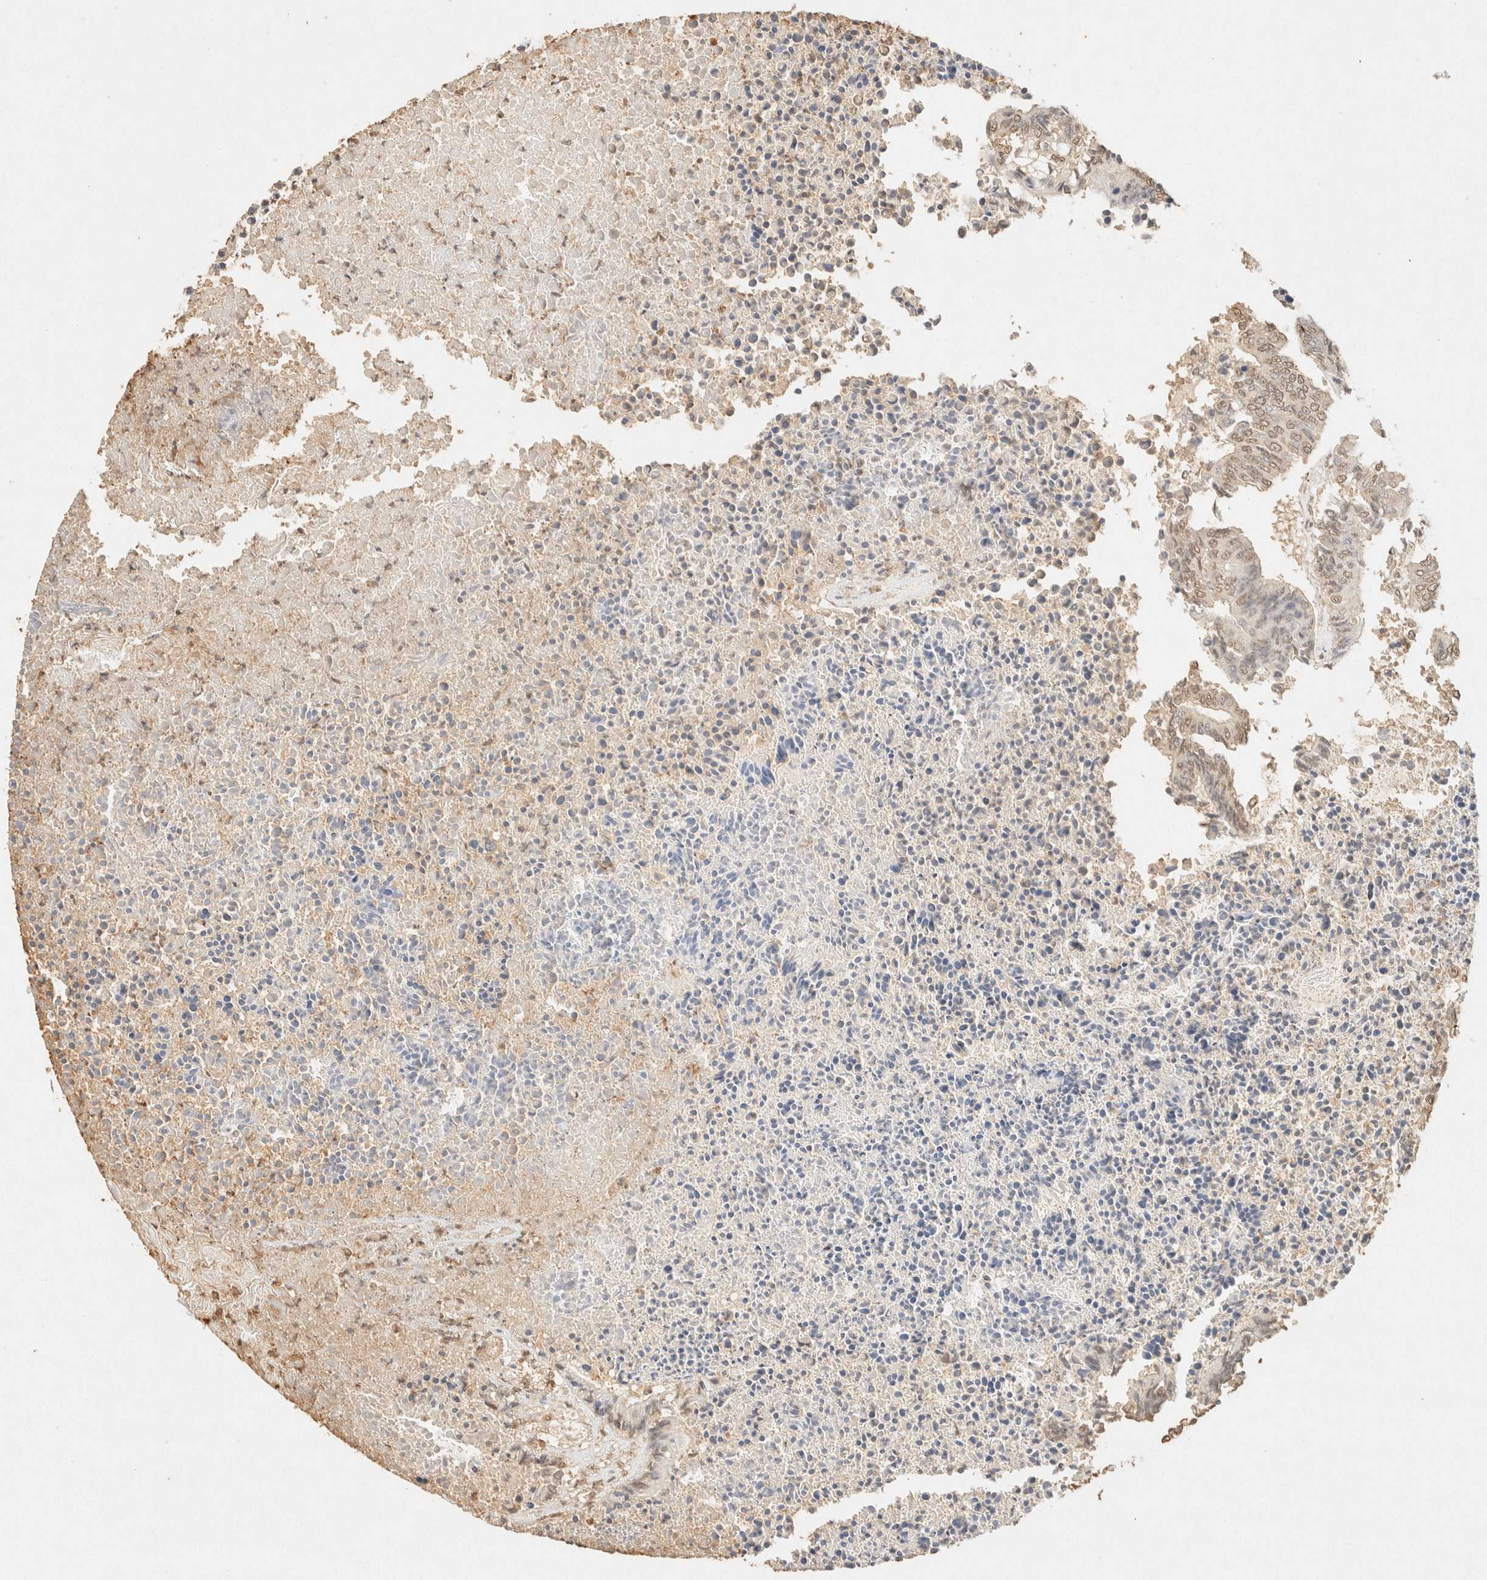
{"staining": {"intensity": "weak", "quantity": ">75%", "location": "nuclear"}, "tissue": "colorectal cancer", "cell_type": "Tumor cells", "image_type": "cancer", "snomed": [{"axis": "morphology", "description": "Adenocarcinoma, NOS"}, {"axis": "topography", "description": "Rectum"}], "caption": "Protein positivity by immunohistochemistry demonstrates weak nuclear staining in approximately >75% of tumor cells in colorectal adenocarcinoma.", "gene": "S100A13", "patient": {"sex": "male", "age": 63}}